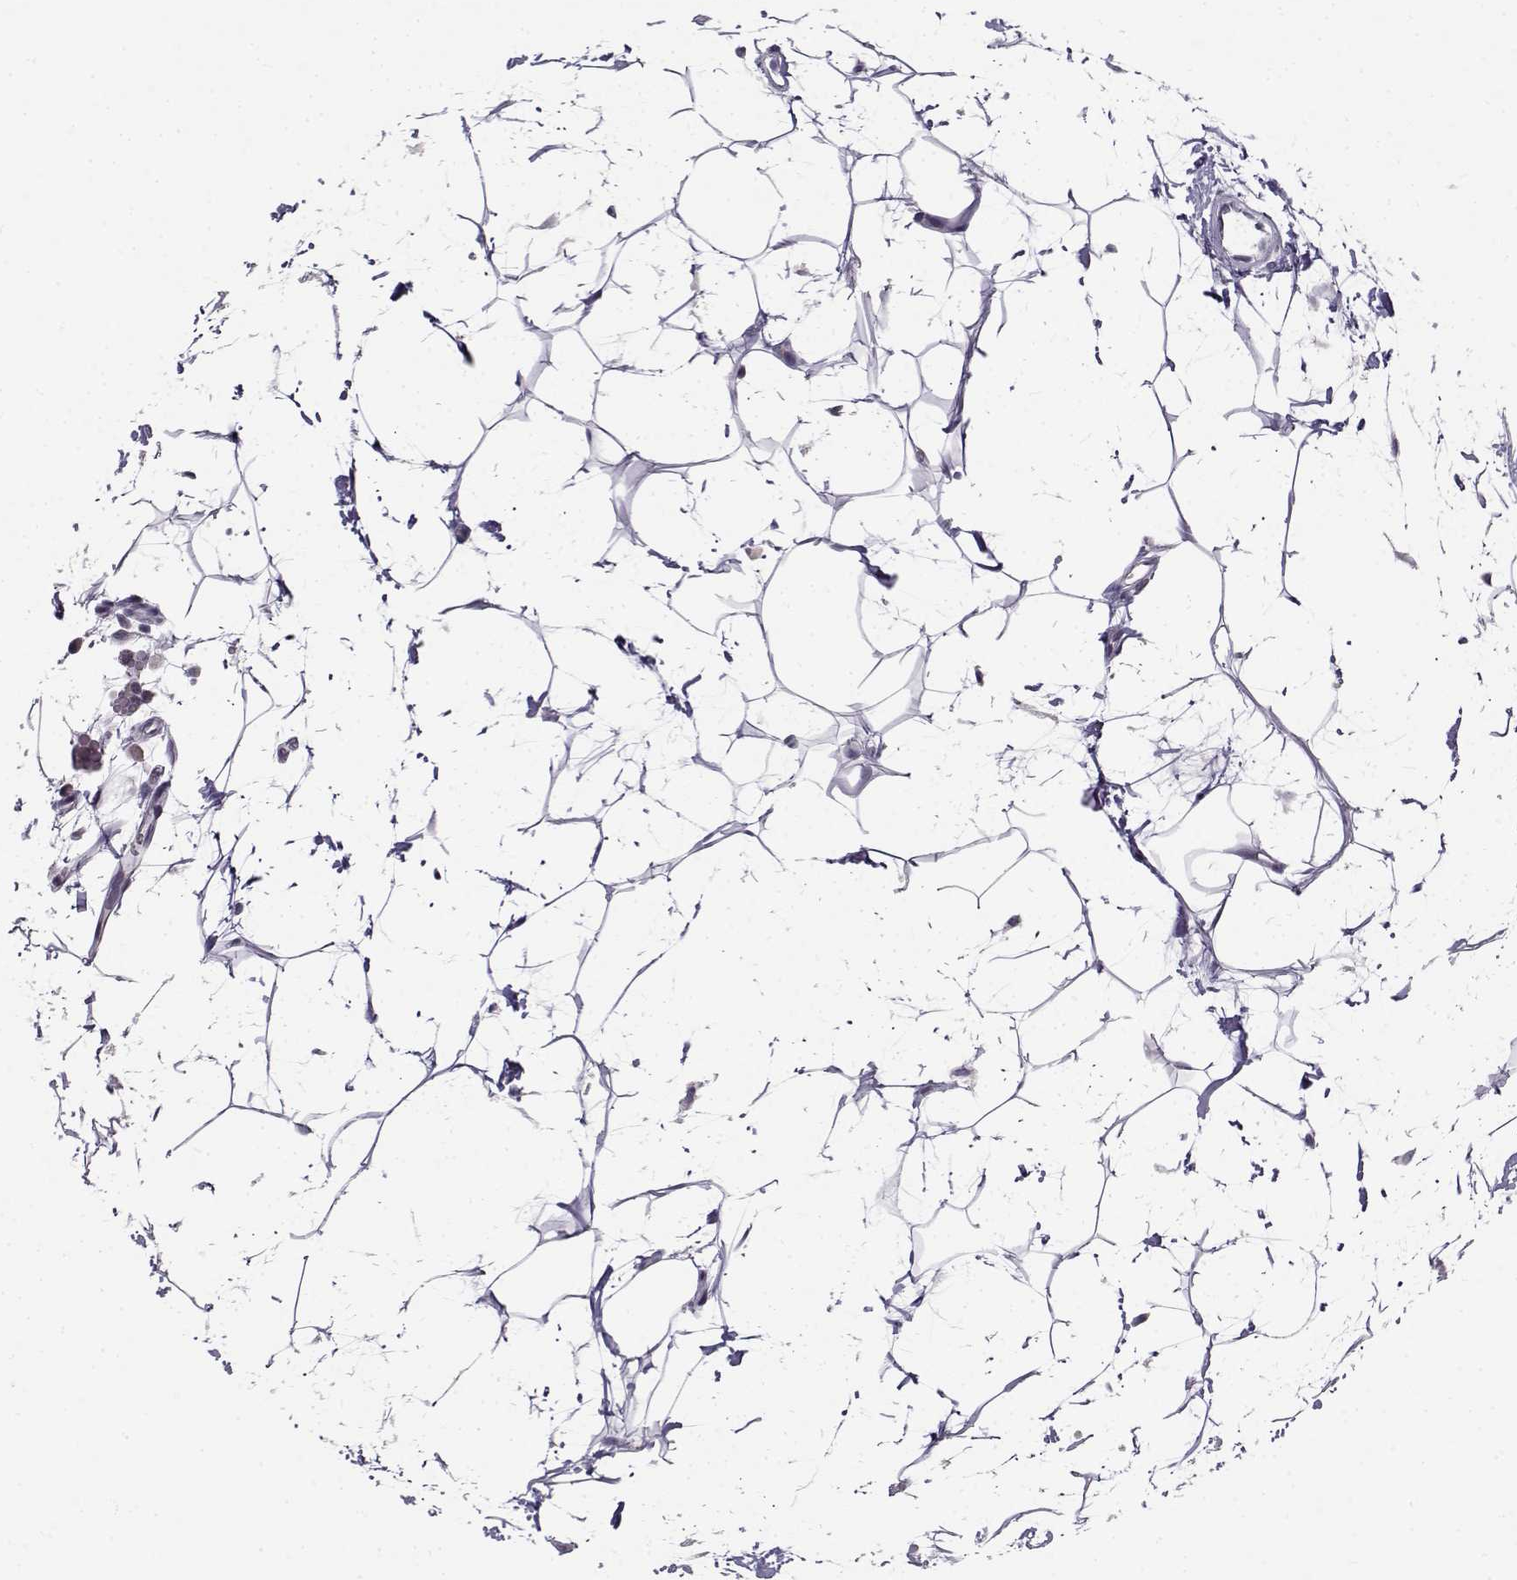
{"staining": {"intensity": "negative", "quantity": "none", "location": "none"}, "tissue": "breast cancer", "cell_type": "Tumor cells", "image_type": "cancer", "snomed": [{"axis": "morphology", "description": "Normal tissue, NOS"}, {"axis": "morphology", "description": "Duct carcinoma"}, {"axis": "topography", "description": "Breast"}], "caption": "Human breast infiltrating ductal carcinoma stained for a protein using immunohistochemistry shows no positivity in tumor cells.", "gene": "C16orf86", "patient": {"sex": "female", "age": 40}}